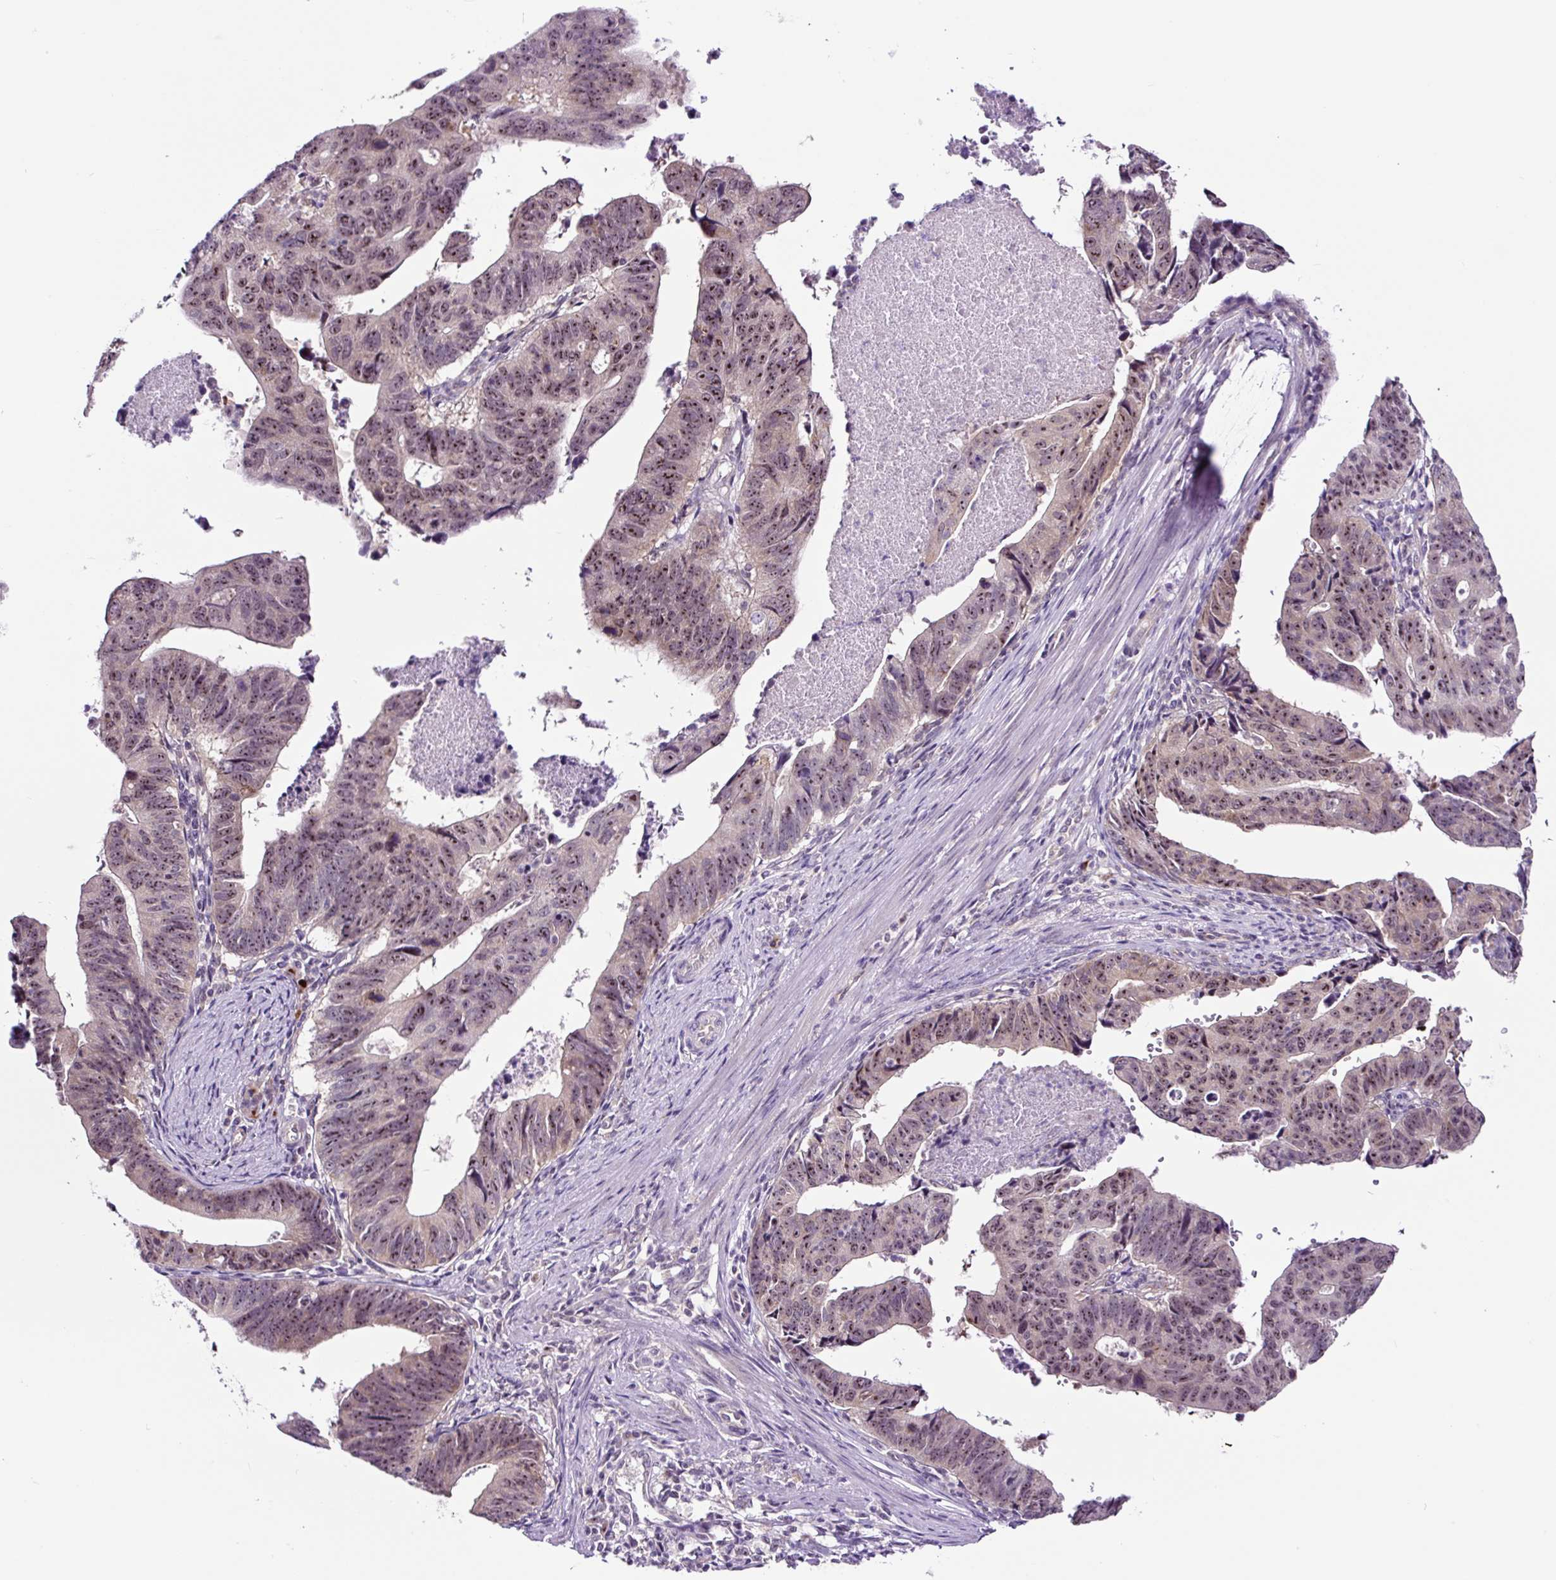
{"staining": {"intensity": "moderate", "quantity": ">75%", "location": "nuclear"}, "tissue": "stomach cancer", "cell_type": "Tumor cells", "image_type": "cancer", "snomed": [{"axis": "morphology", "description": "Adenocarcinoma, NOS"}, {"axis": "topography", "description": "Stomach"}], "caption": "Adenocarcinoma (stomach) tissue displays moderate nuclear staining in approximately >75% of tumor cells, visualized by immunohistochemistry.", "gene": "NOM1", "patient": {"sex": "male", "age": 59}}